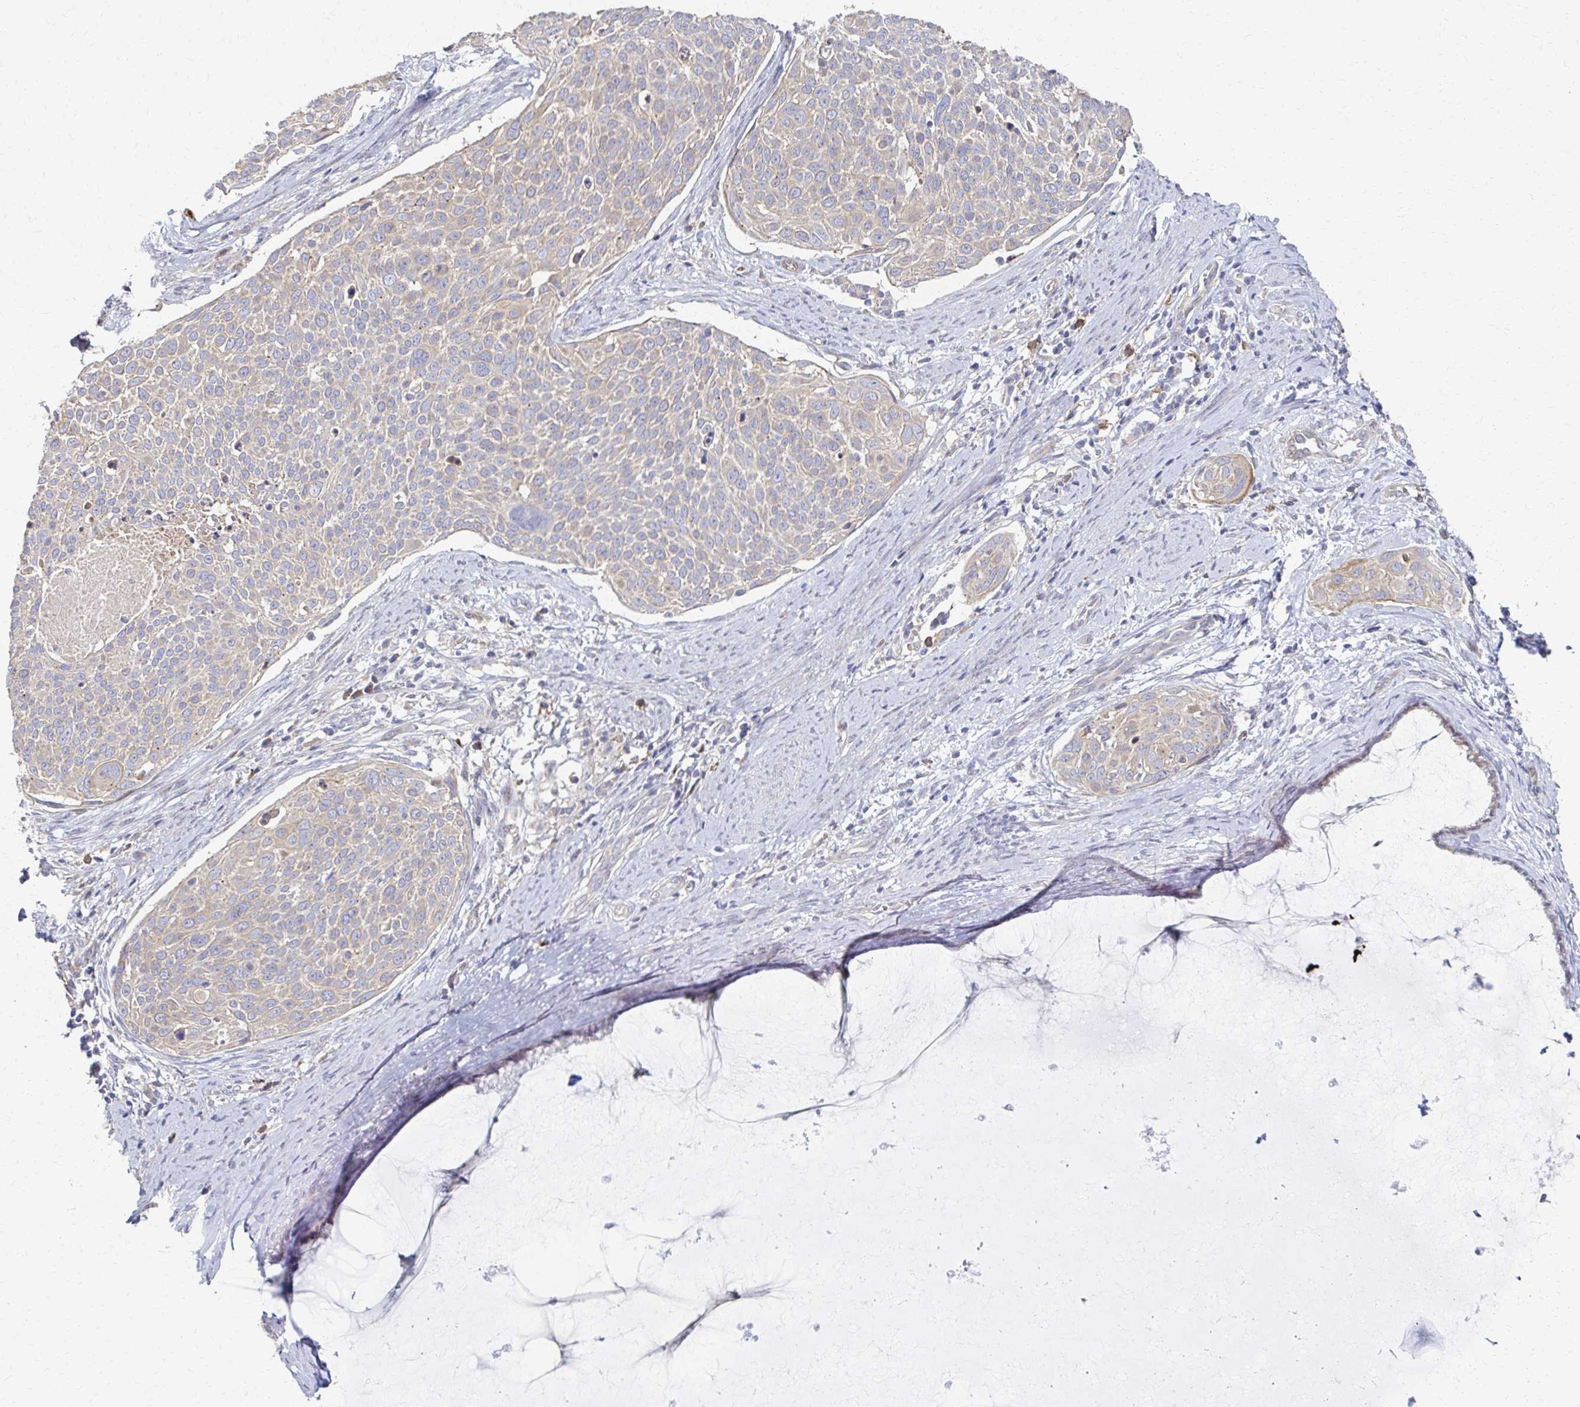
{"staining": {"intensity": "weak", "quantity": ">75%", "location": "cytoplasmic/membranous"}, "tissue": "cervical cancer", "cell_type": "Tumor cells", "image_type": "cancer", "snomed": [{"axis": "morphology", "description": "Squamous cell carcinoma, NOS"}, {"axis": "topography", "description": "Cervix"}], "caption": "This is an image of immunohistochemistry (IHC) staining of cervical cancer, which shows weak expression in the cytoplasmic/membranous of tumor cells.", "gene": "SKA2", "patient": {"sex": "female", "age": 39}}